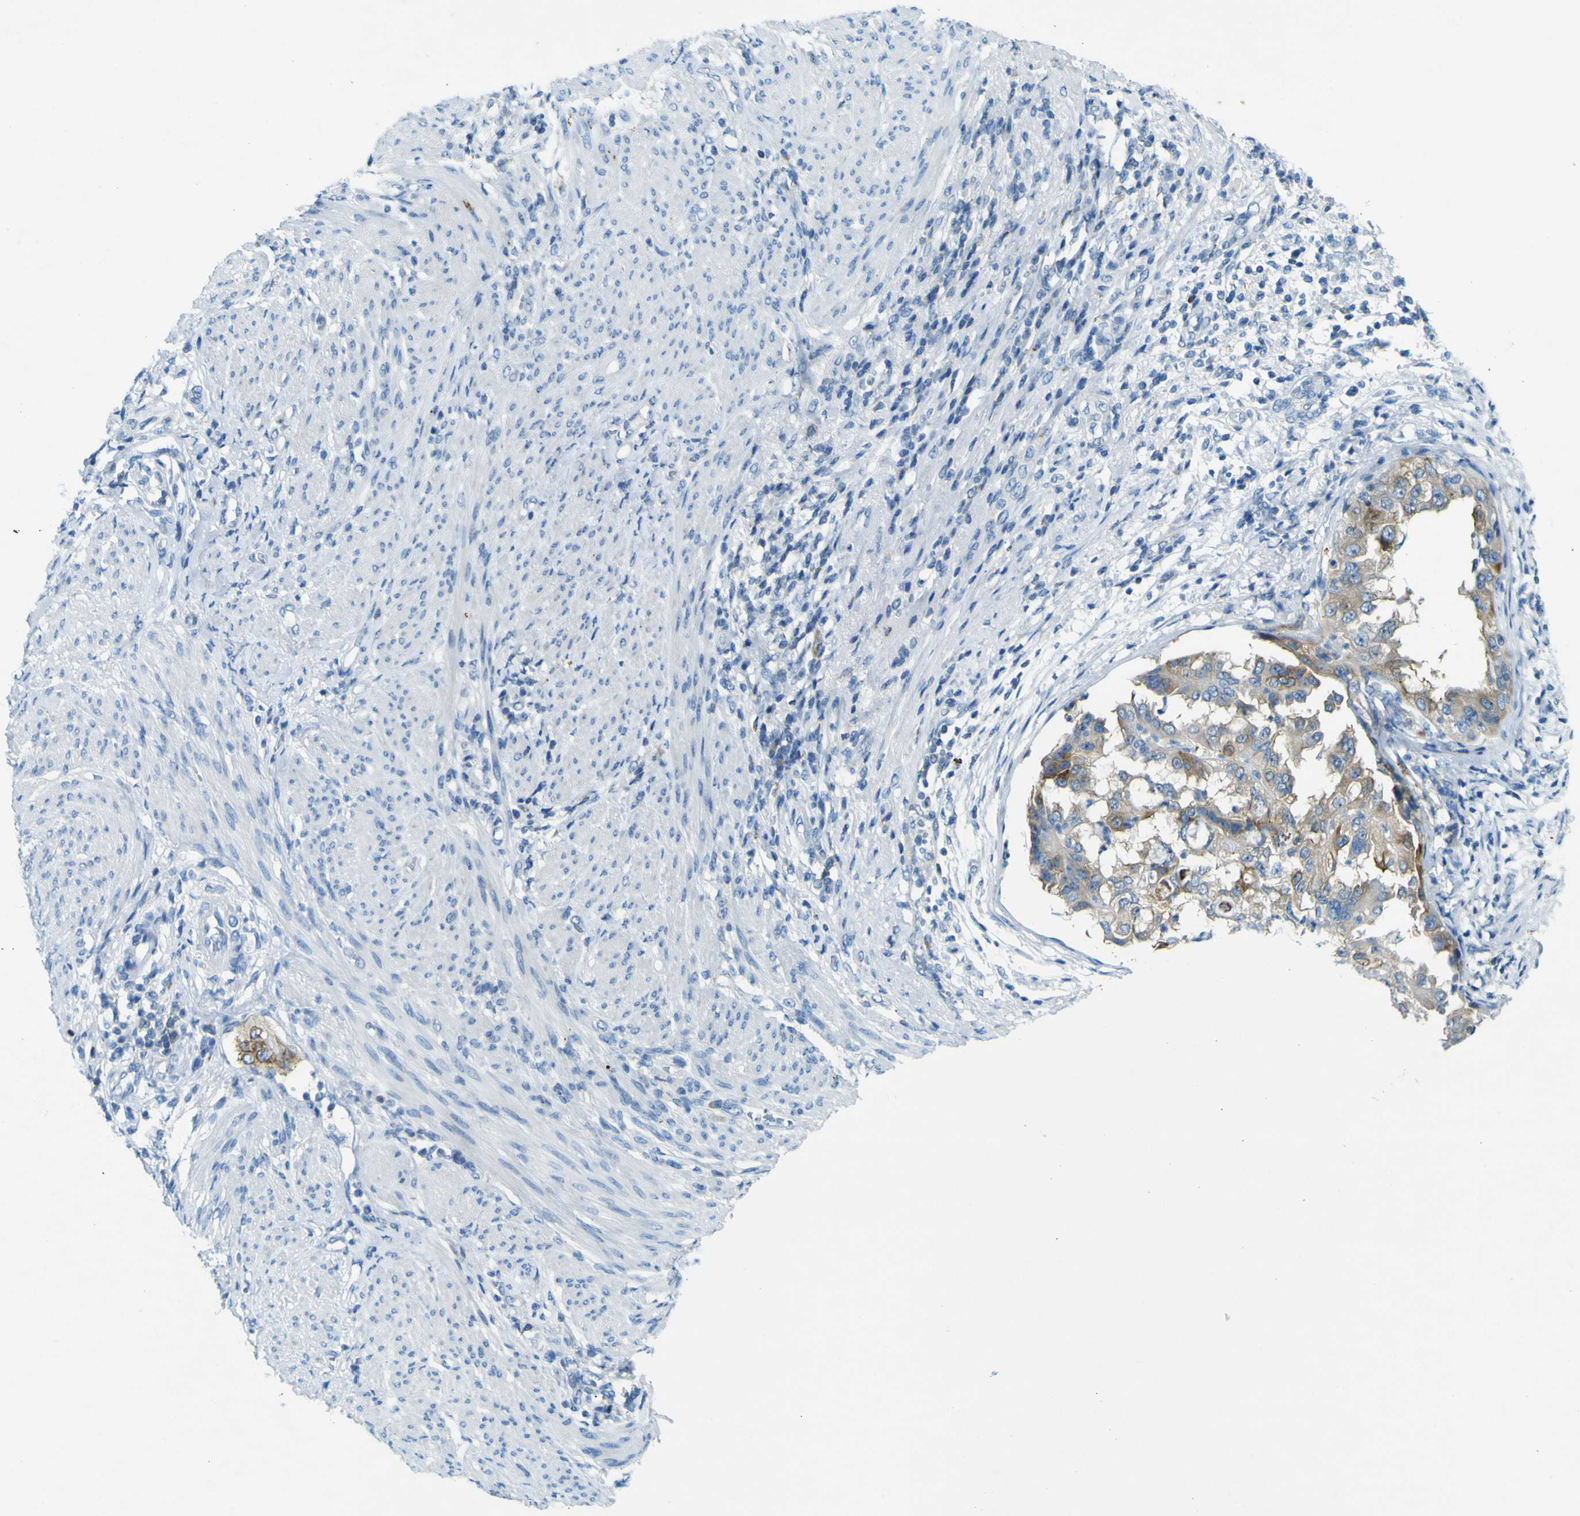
{"staining": {"intensity": "moderate", "quantity": "25%-75%", "location": "cytoplasmic/membranous"}, "tissue": "endometrial cancer", "cell_type": "Tumor cells", "image_type": "cancer", "snomed": [{"axis": "morphology", "description": "Adenocarcinoma, NOS"}, {"axis": "topography", "description": "Endometrium"}], "caption": "An image of endometrial adenocarcinoma stained for a protein demonstrates moderate cytoplasmic/membranous brown staining in tumor cells.", "gene": "SORCS1", "patient": {"sex": "female", "age": 85}}